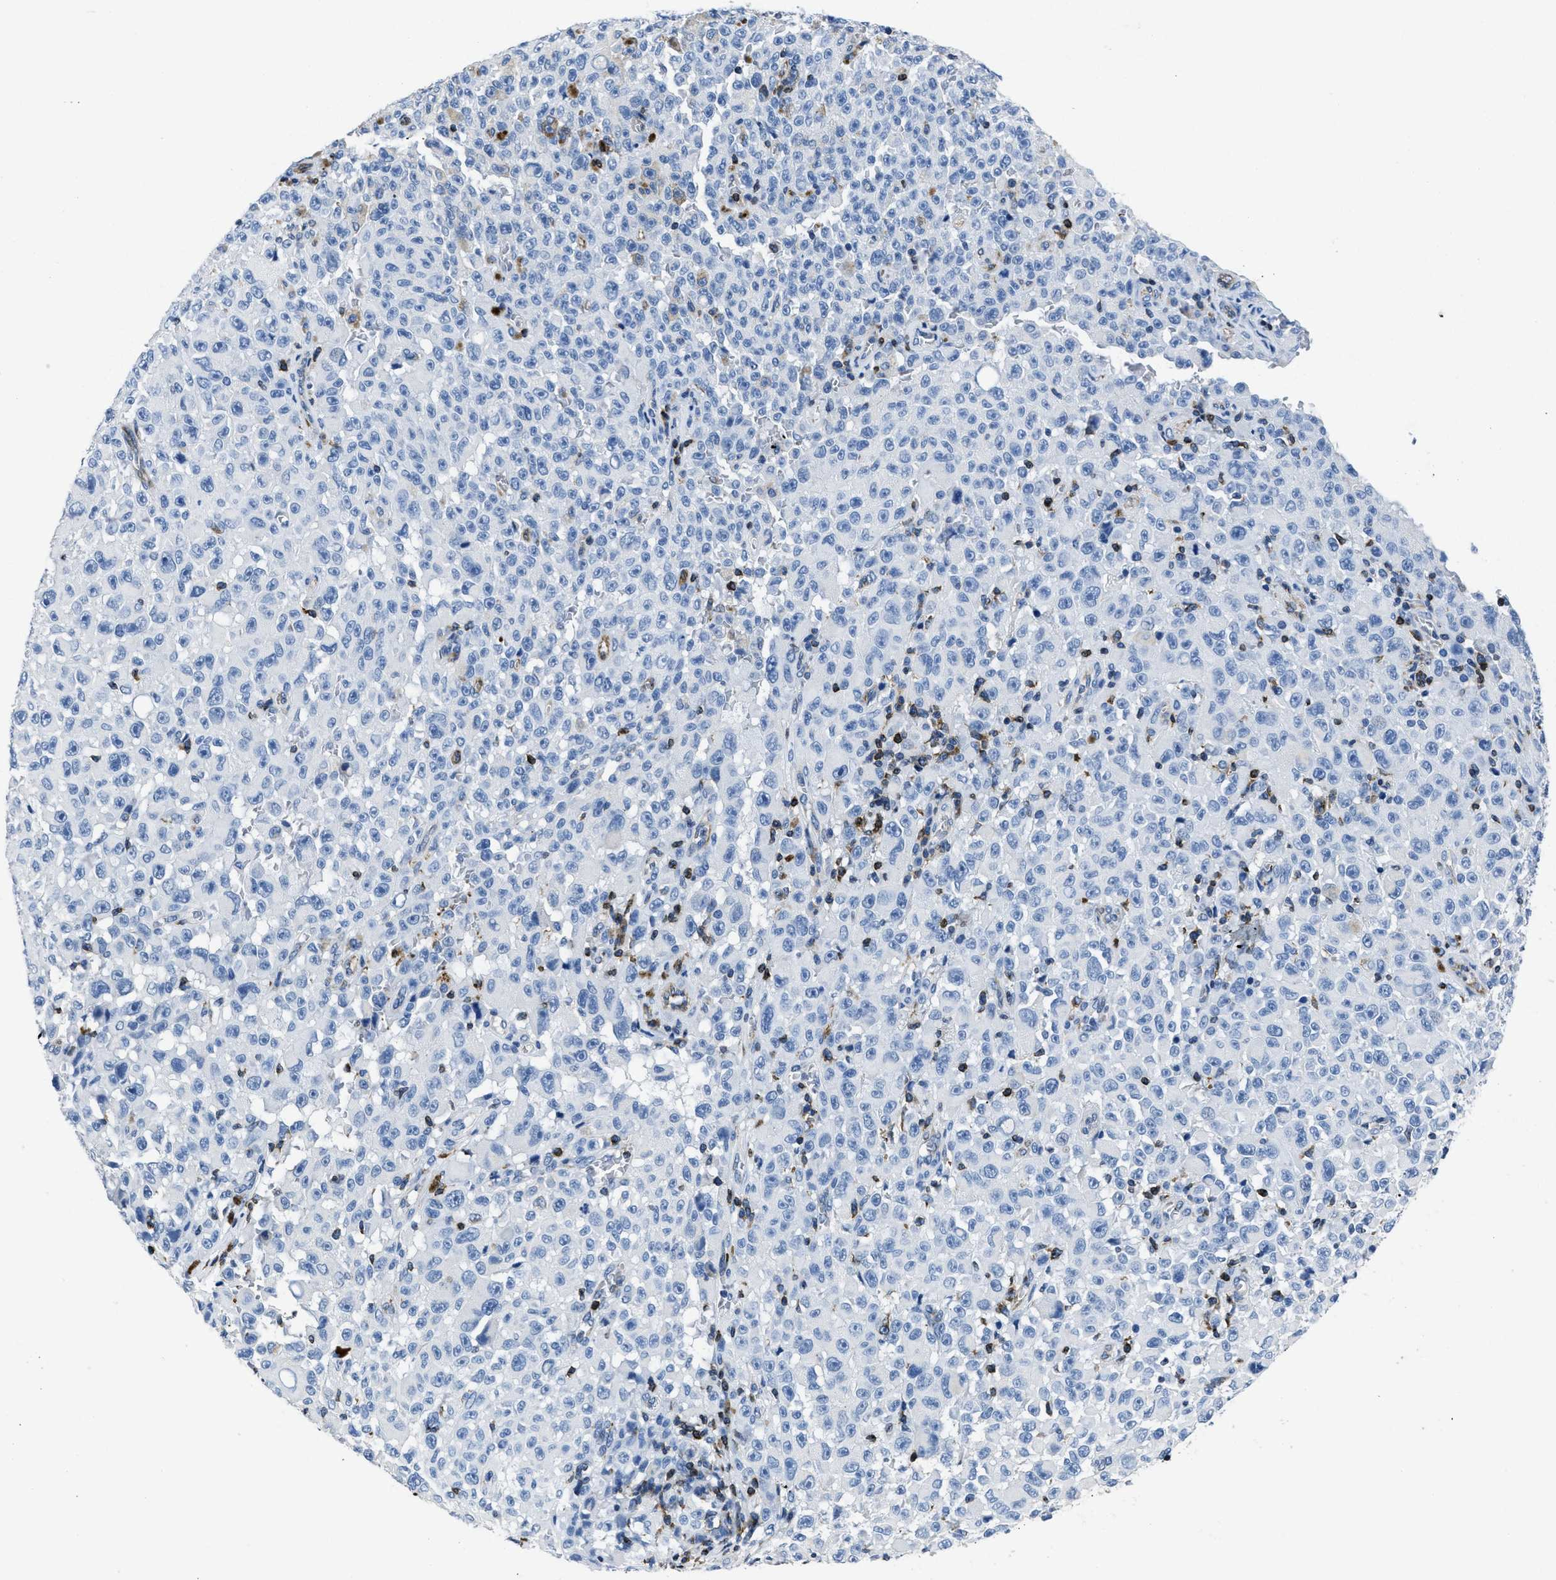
{"staining": {"intensity": "negative", "quantity": "none", "location": "none"}, "tissue": "melanoma", "cell_type": "Tumor cells", "image_type": "cancer", "snomed": [{"axis": "morphology", "description": "Malignant melanoma, NOS"}, {"axis": "topography", "description": "Skin"}], "caption": "An immunohistochemistry (IHC) histopathology image of melanoma is shown. There is no staining in tumor cells of melanoma.", "gene": "ITGA3", "patient": {"sex": "female", "age": 82}}